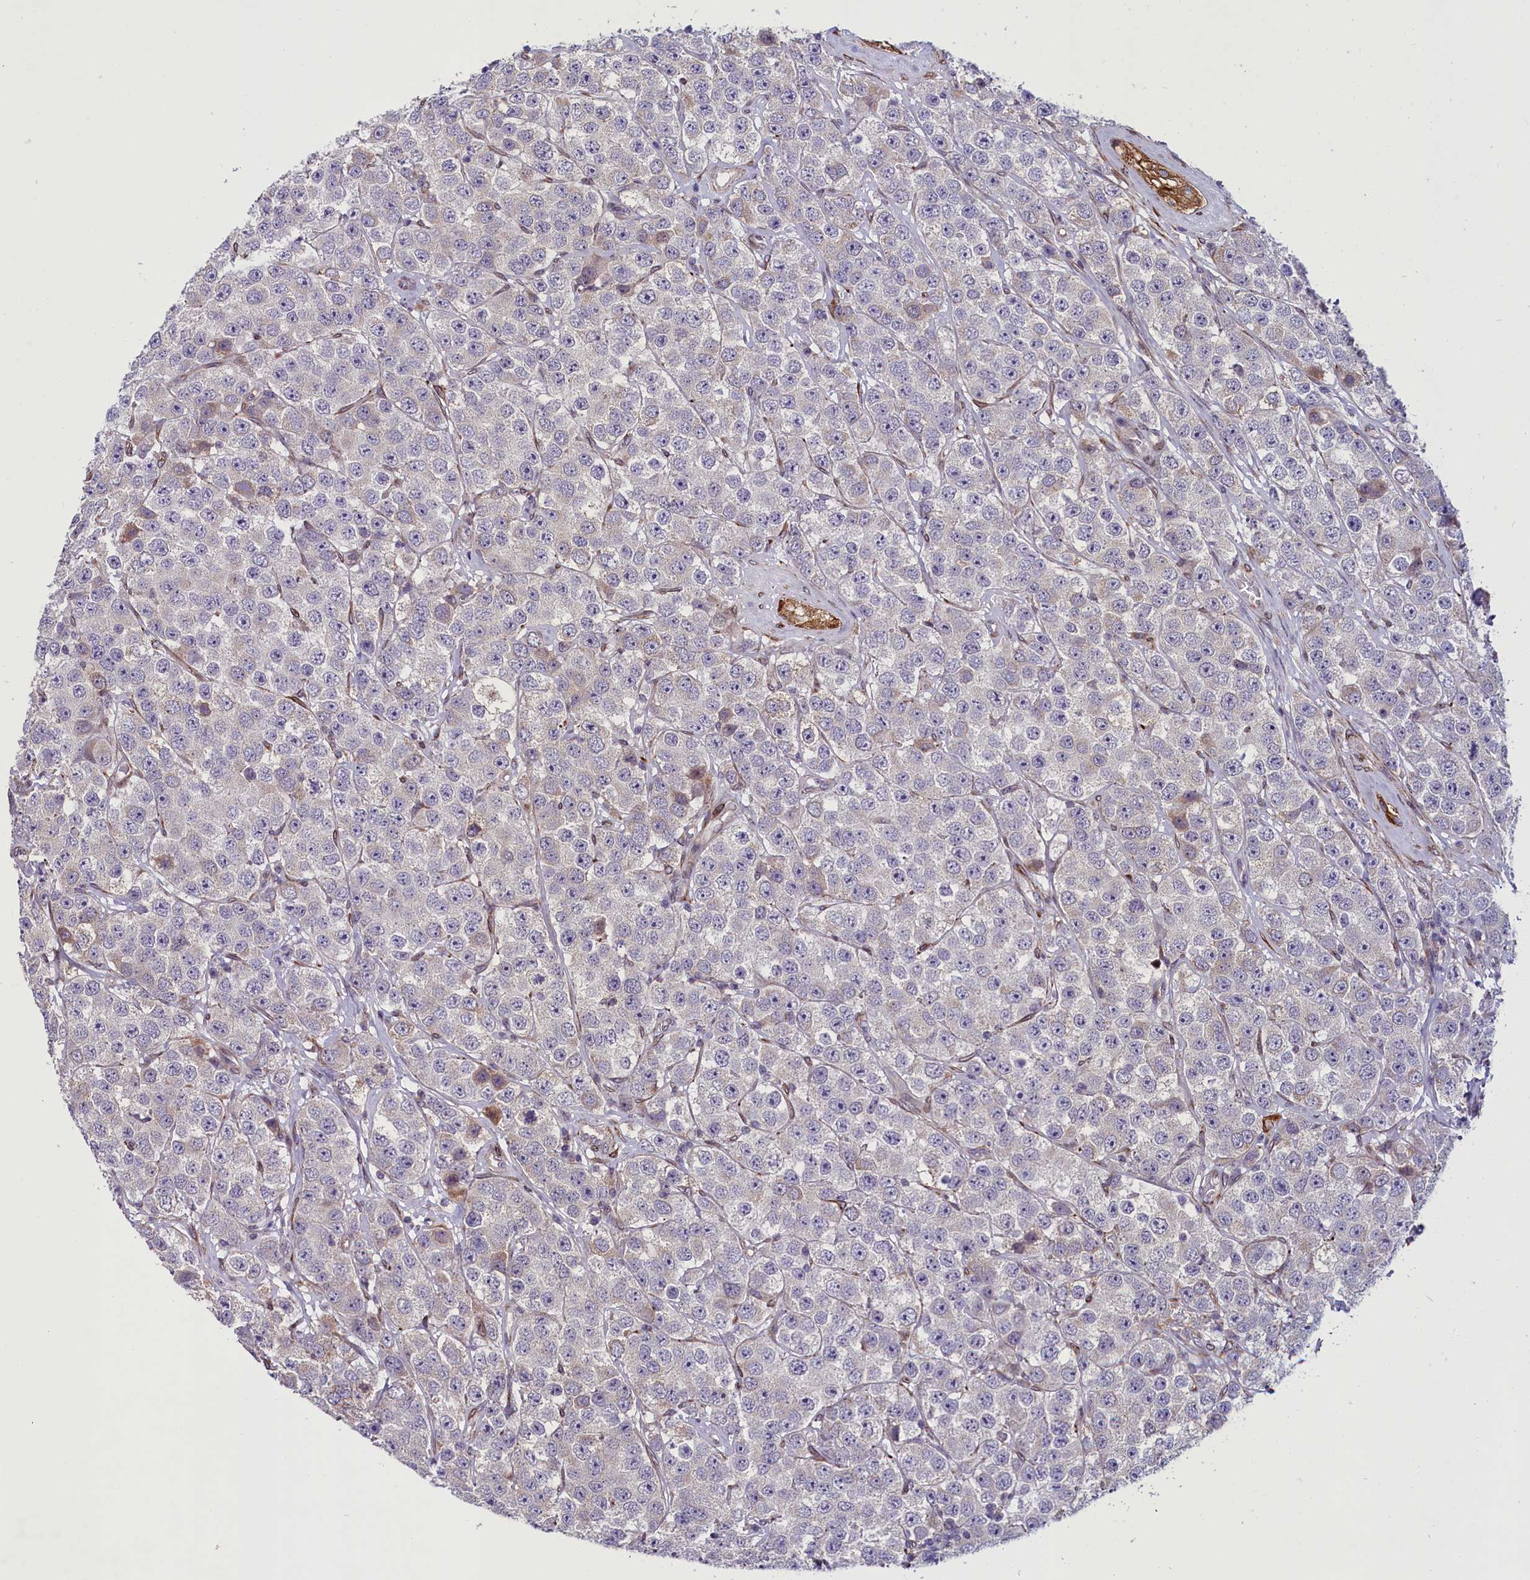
{"staining": {"intensity": "negative", "quantity": "none", "location": "none"}, "tissue": "testis cancer", "cell_type": "Tumor cells", "image_type": "cancer", "snomed": [{"axis": "morphology", "description": "Seminoma, NOS"}, {"axis": "topography", "description": "Testis"}], "caption": "Testis seminoma was stained to show a protein in brown. There is no significant expression in tumor cells. (DAB (3,3'-diaminobenzidine) immunohistochemistry with hematoxylin counter stain).", "gene": "MIEF2", "patient": {"sex": "male", "age": 28}}